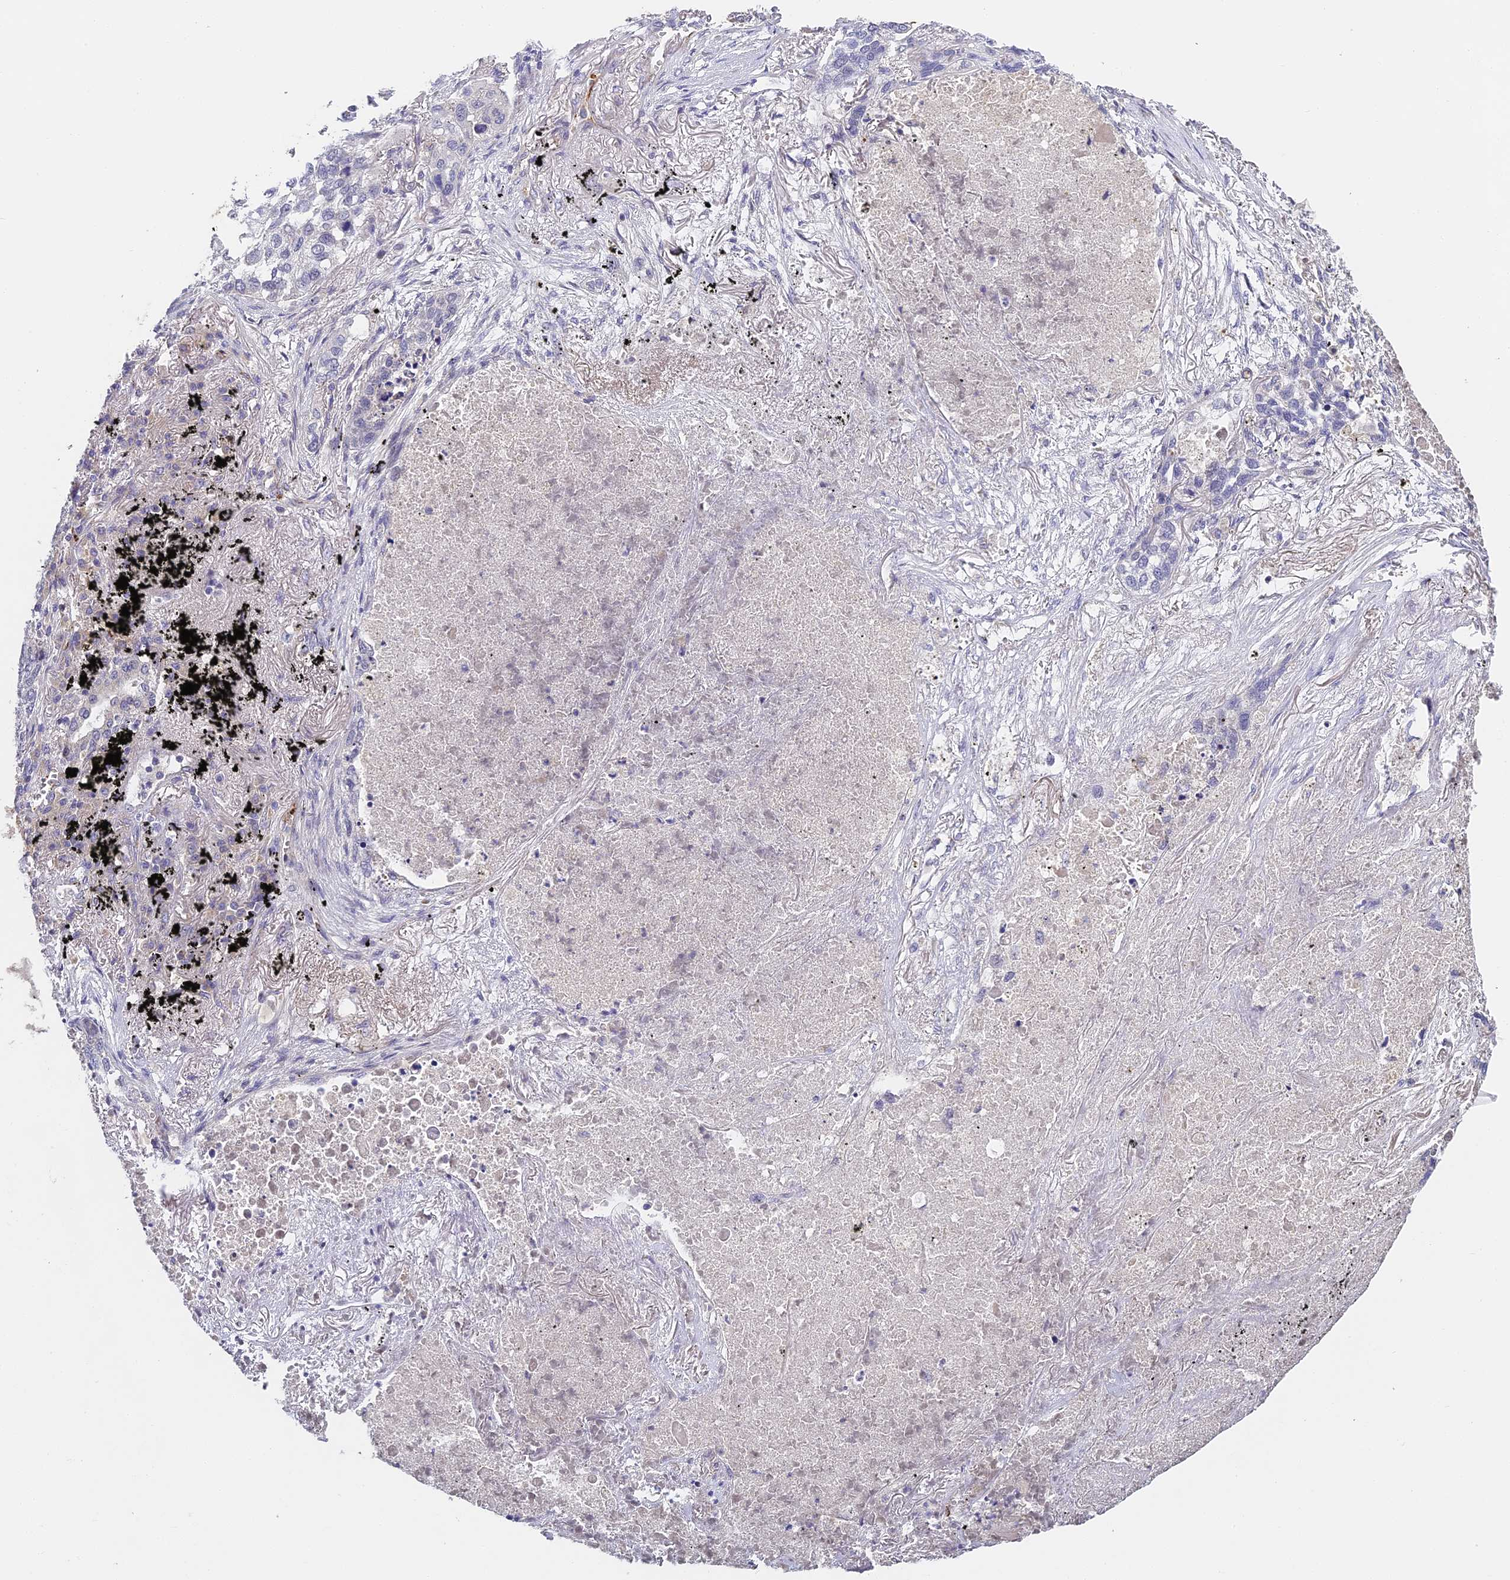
{"staining": {"intensity": "negative", "quantity": "none", "location": "none"}, "tissue": "lung cancer", "cell_type": "Tumor cells", "image_type": "cancer", "snomed": [{"axis": "morphology", "description": "Squamous cell carcinoma, NOS"}, {"axis": "topography", "description": "Lung"}], "caption": "An immunohistochemistry micrograph of lung cancer is shown. There is no staining in tumor cells of lung cancer.", "gene": "DNAAF10", "patient": {"sex": "female", "age": 63}}